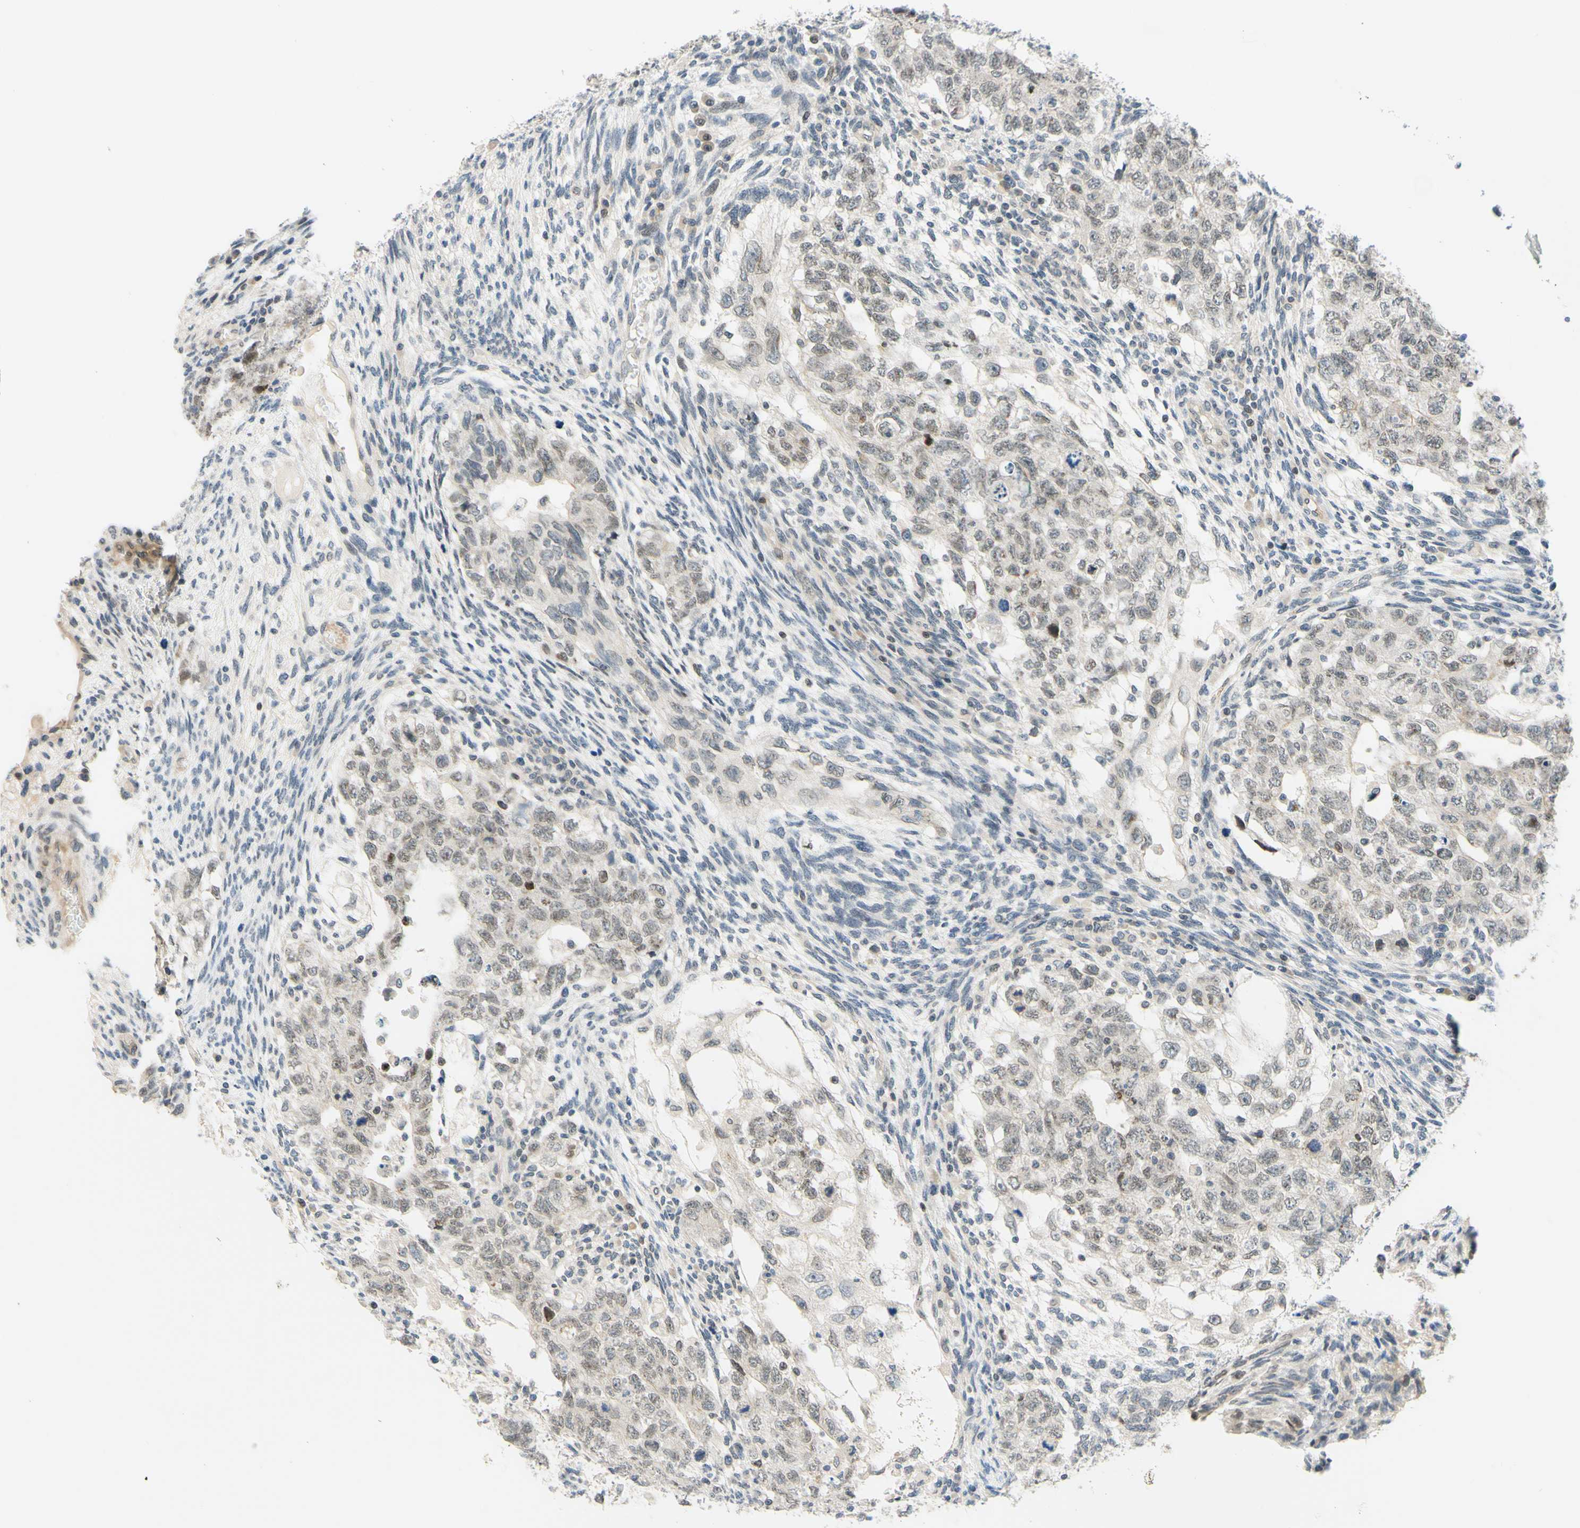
{"staining": {"intensity": "weak", "quantity": "25%-75%", "location": "nuclear"}, "tissue": "testis cancer", "cell_type": "Tumor cells", "image_type": "cancer", "snomed": [{"axis": "morphology", "description": "Normal tissue, NOS"}, {"axis": "morphology", "description": "Carcinoma, Embryonal, NOS"}, {"axis": "topography", "description": "Testis"}], "caption": "The image shows immunohistochemical staining of testis cancer (embryonal carcinoma). There is weak nuclear staining is seen in about 25%-75% of tumor cells.", "gene": "C2CD2L", "patient": {"sex": "male", "age": 36}}